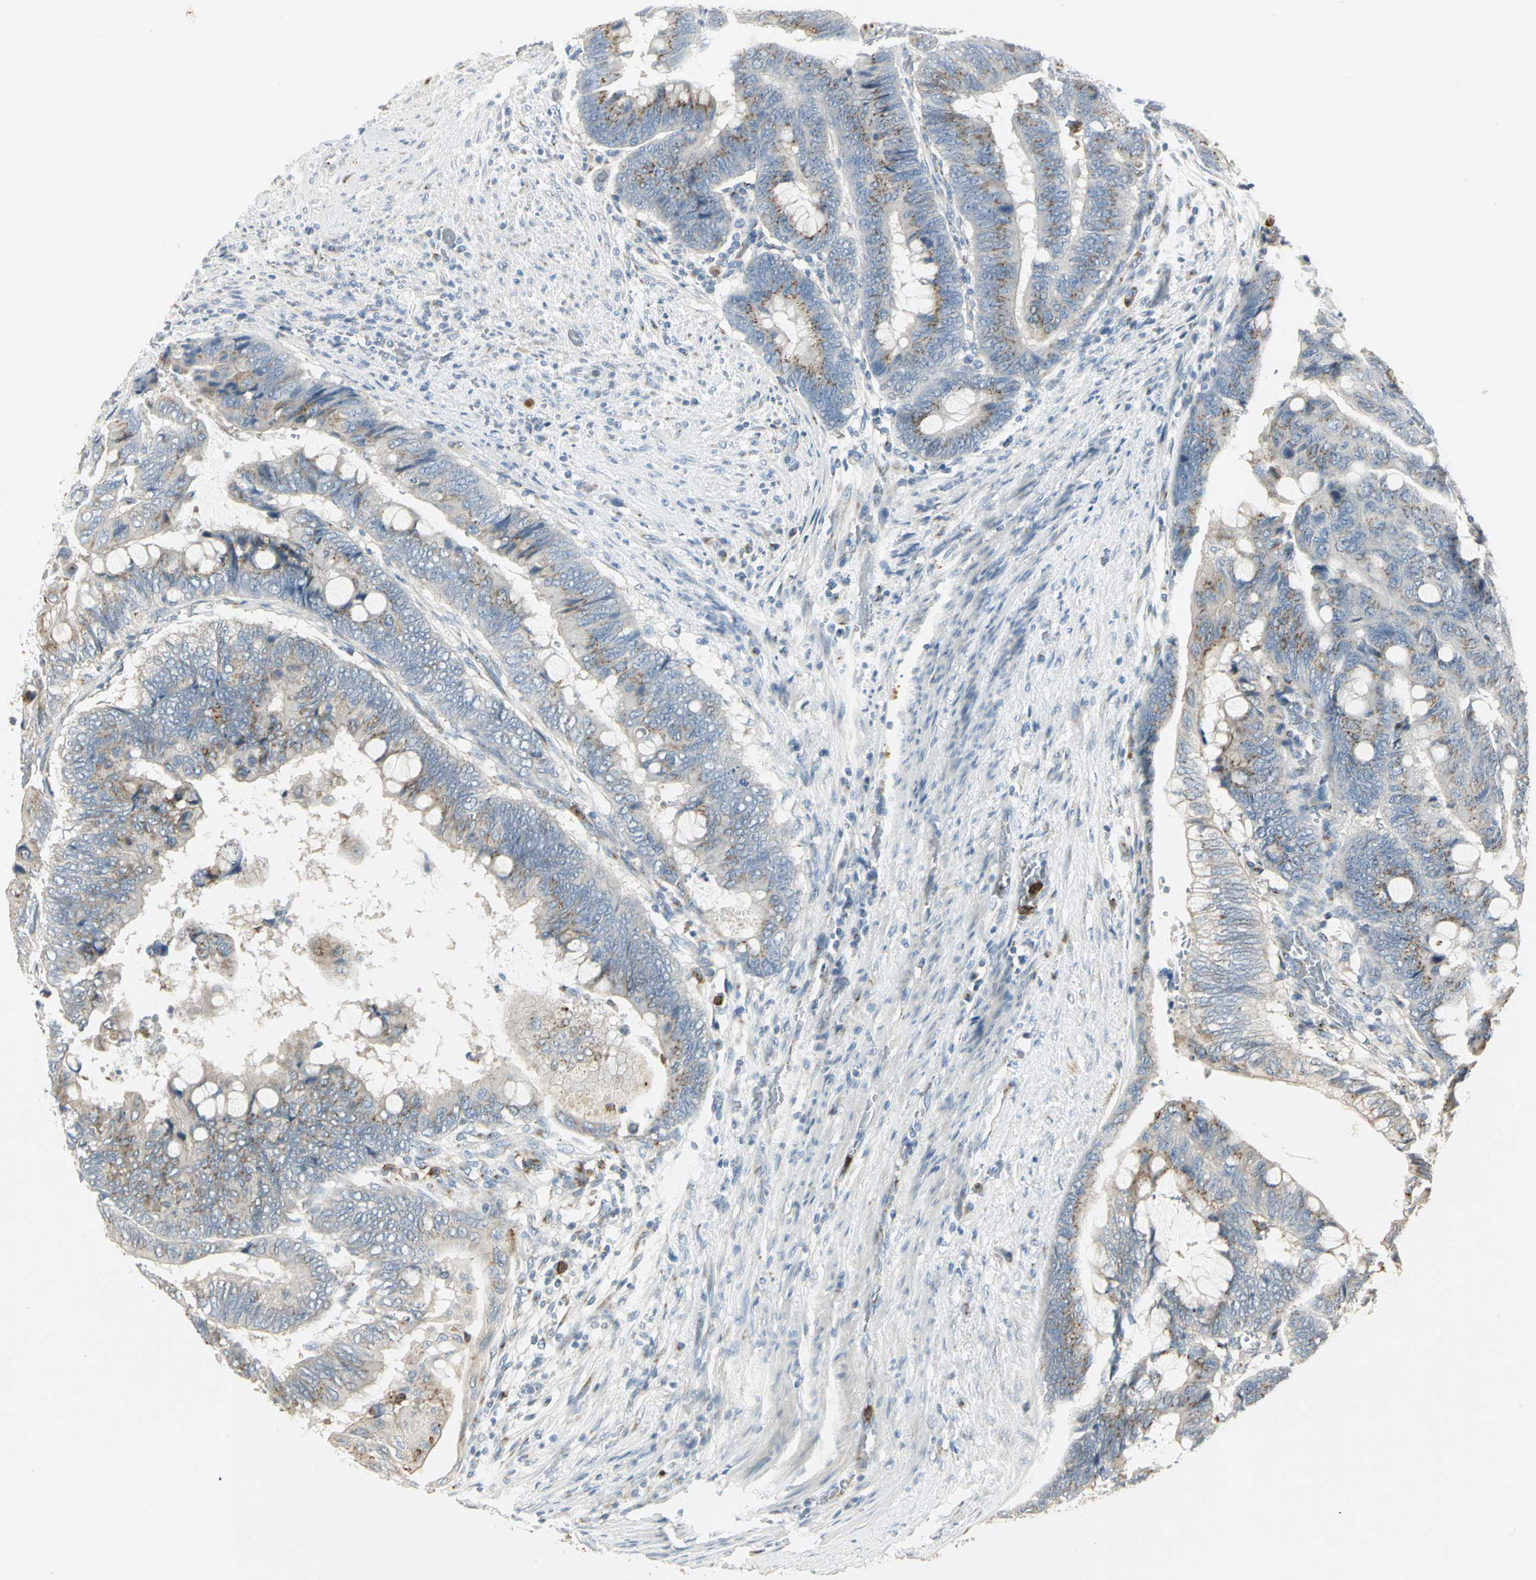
{"staining": {"intensity": "moderate", "quantity": "<25%", "location": "cytoplasmic/membranous"}, "tissue": "colorectal cancer", "cell_type": "Tumor cells", "image_type": "cancer", "snomed": [{"axis": "morphology", "description": "Normal tissue, NOS"}, {"axis": "morphology", "description": "Adenocarcinoma, NOS"}, {"axis": "topography", "description": "Rectum"}, {"axis": "topography", "description": "Peripheral nerve tissue"}], "caption": "IHC photomicrograph of neoplastic tissue: human colorectal cancer stained using immunohistochemistry (IHC) shows low levels of moderate protein expression localized specifically in the cytoplasmic/membranous of tumor cells, appearing as a cytoplasmic/membranous brown color.", "gene": "TM9SF2", "patient": {"sex": "male", "age": 92}}